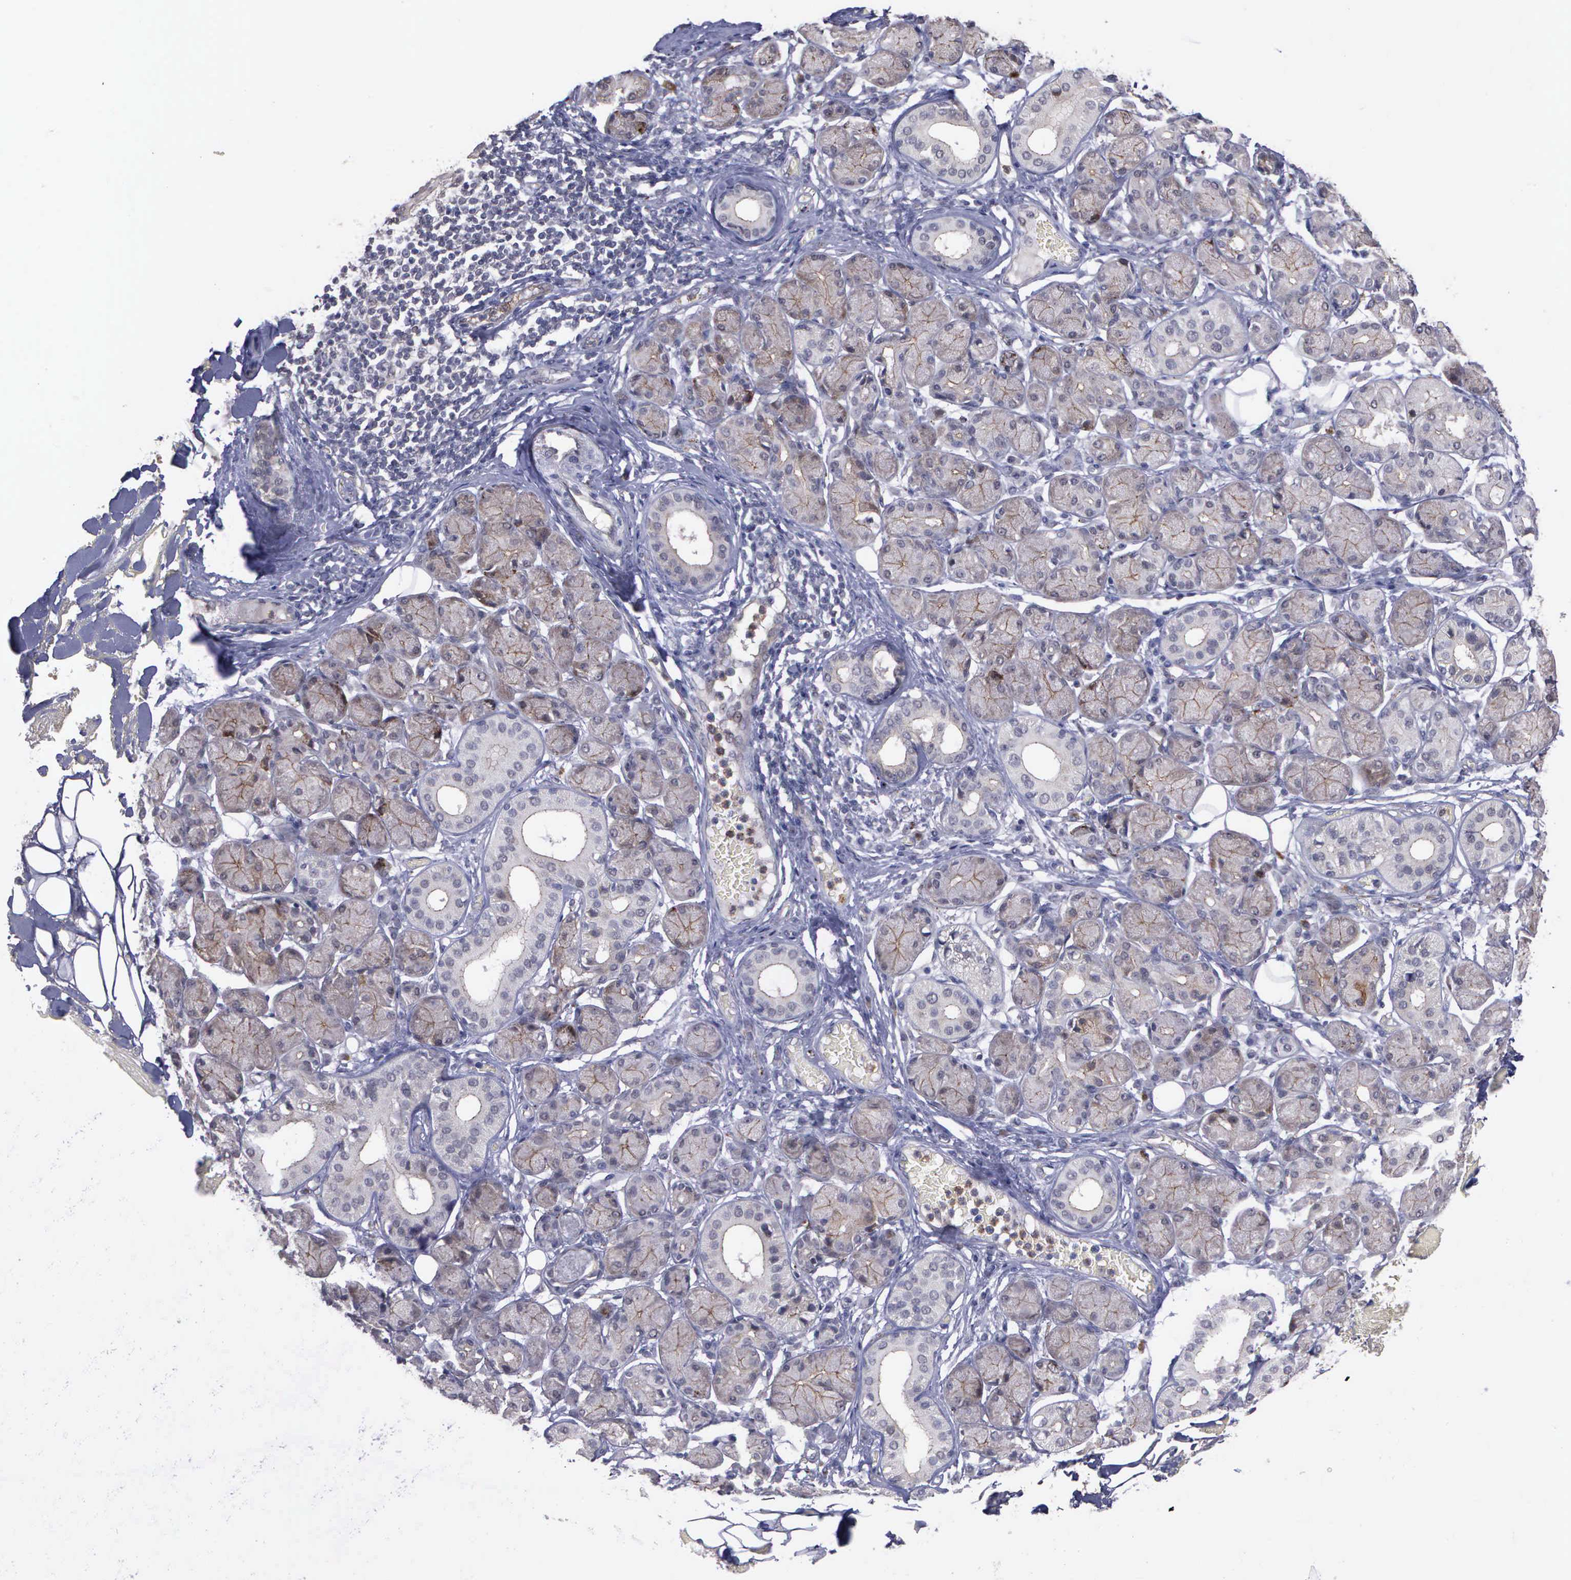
{"staining": {"intensity": "weak", "quantity": ">75%", "location": "cytoplasmic/membranous"}, "tissue": "salivary gland", "cell_type": "Glandular cells", "image_type": "normal", "snomed": [{"axis": "morphology", "description": "Normal tissue, NOS"}, {"axis": "topography", "description": "Salivary gland"}, {"axis": "topography", "description": "Peripheral nerve tissue"}], "caption": "Immunohistochemical staining of normal human salivary gland shows >75% levels of weak cytoplasmic/membranous protein positivity in about >75% of glandular cells.", "gene": "MAP3K9", "patient": {"sex": "male", "age": 62}}